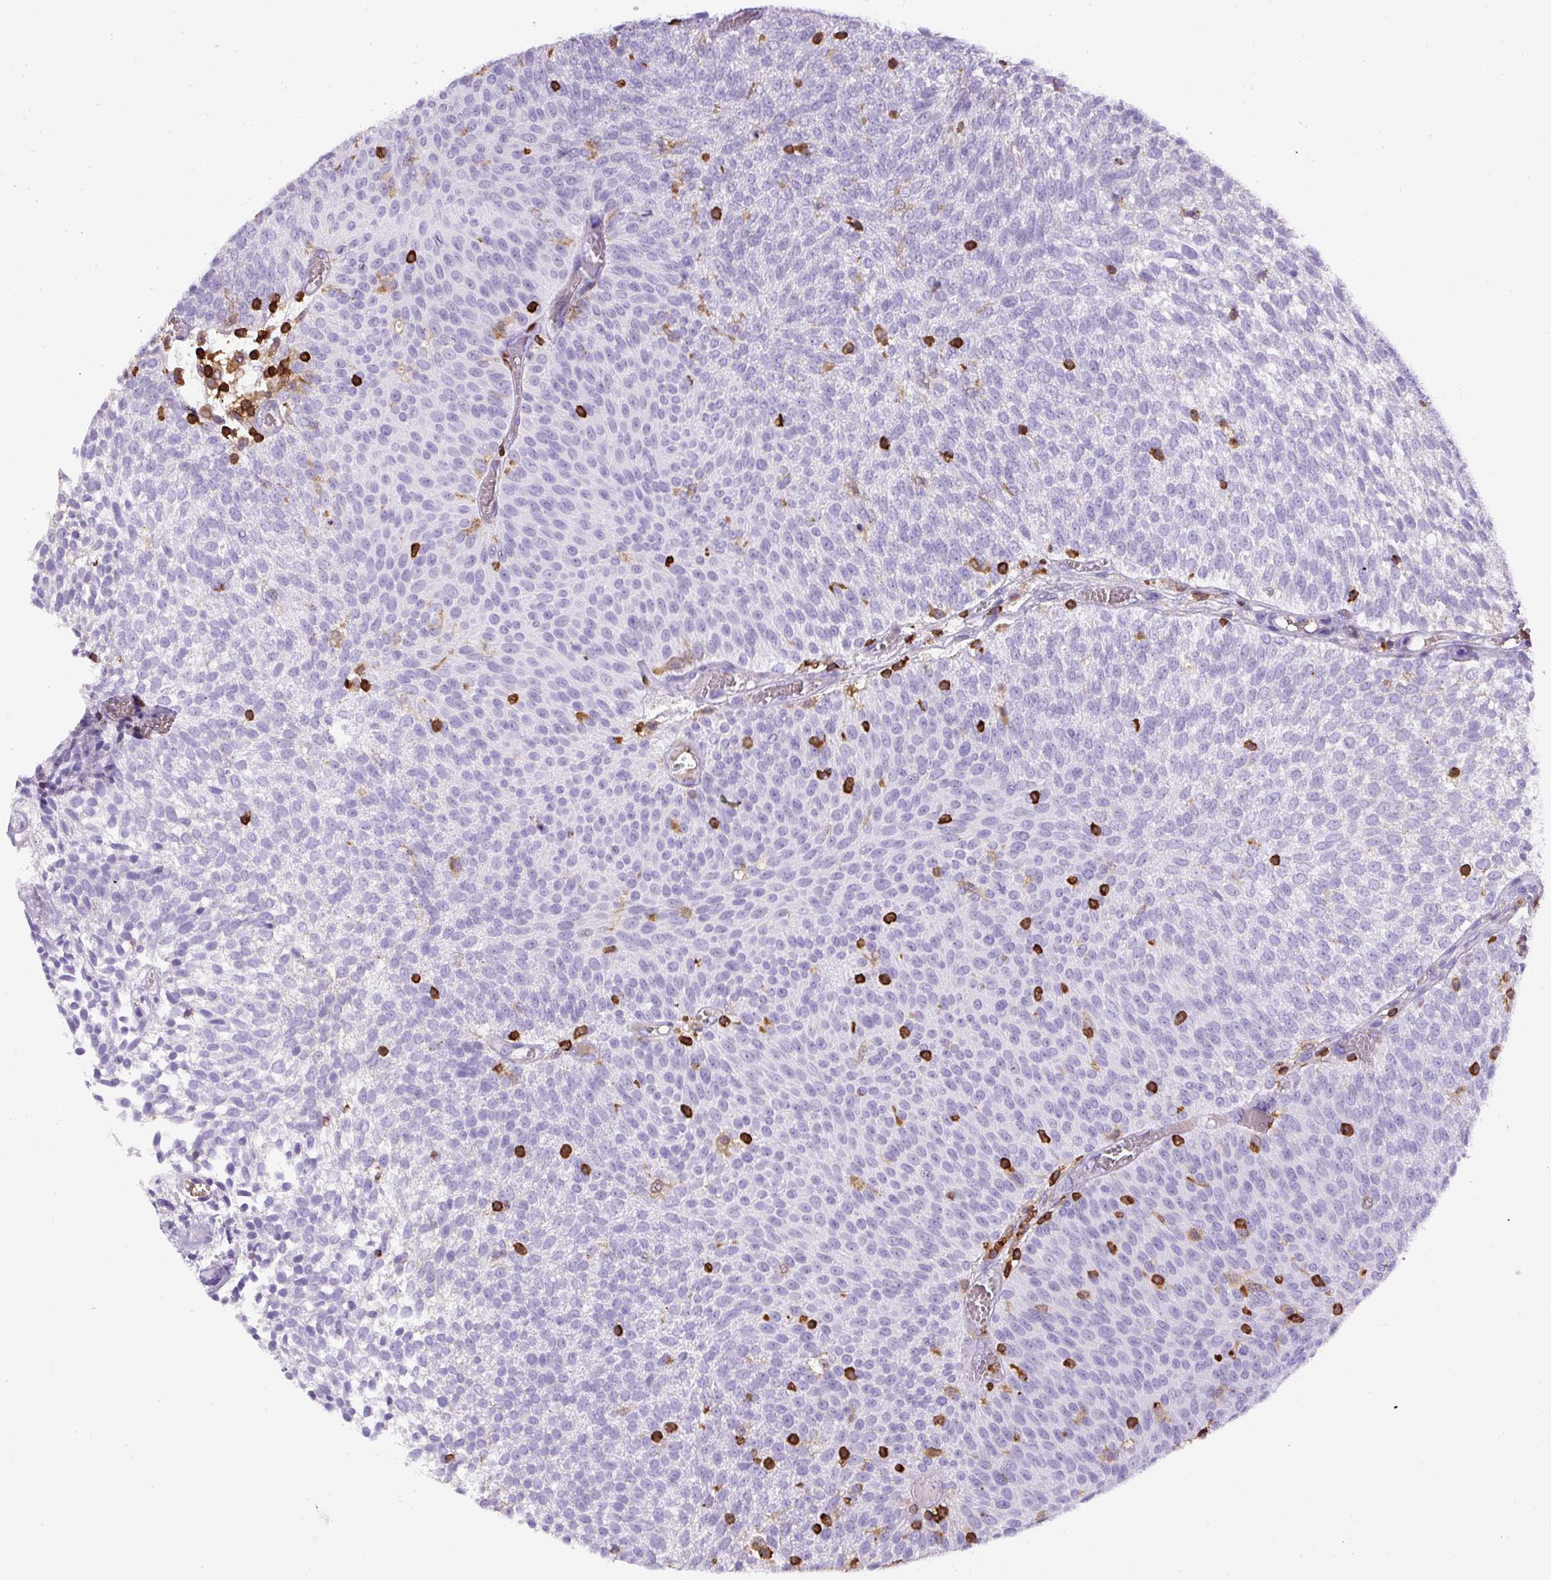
{"staining": {"intensity": "negative", "quantity": "none", "location": "none"}, "tissue": "urothelial cancer", "cell_type": "Tumor cells", "image_type": "cancer", "snomed": [{"axis": "morphology", "description": "Urothelial carcinoma, Low grade"}, {"axis": "topography", "description": "Urinary bladder"}], "caption": "High magnification brightfield microscopy of urothelial carcinoma (low-grade) stained with DAB (brown) and counterstained with hematoxylin (blue): tumor cells show no significant staining. The staining was performed using DAB to visualize the protein expression in brown, while the nuclei were stained in blue with hematoxylin (Magnification: 20x).", "gene": "FAM228B", "patient": {"sex": "female", "age": 79}}